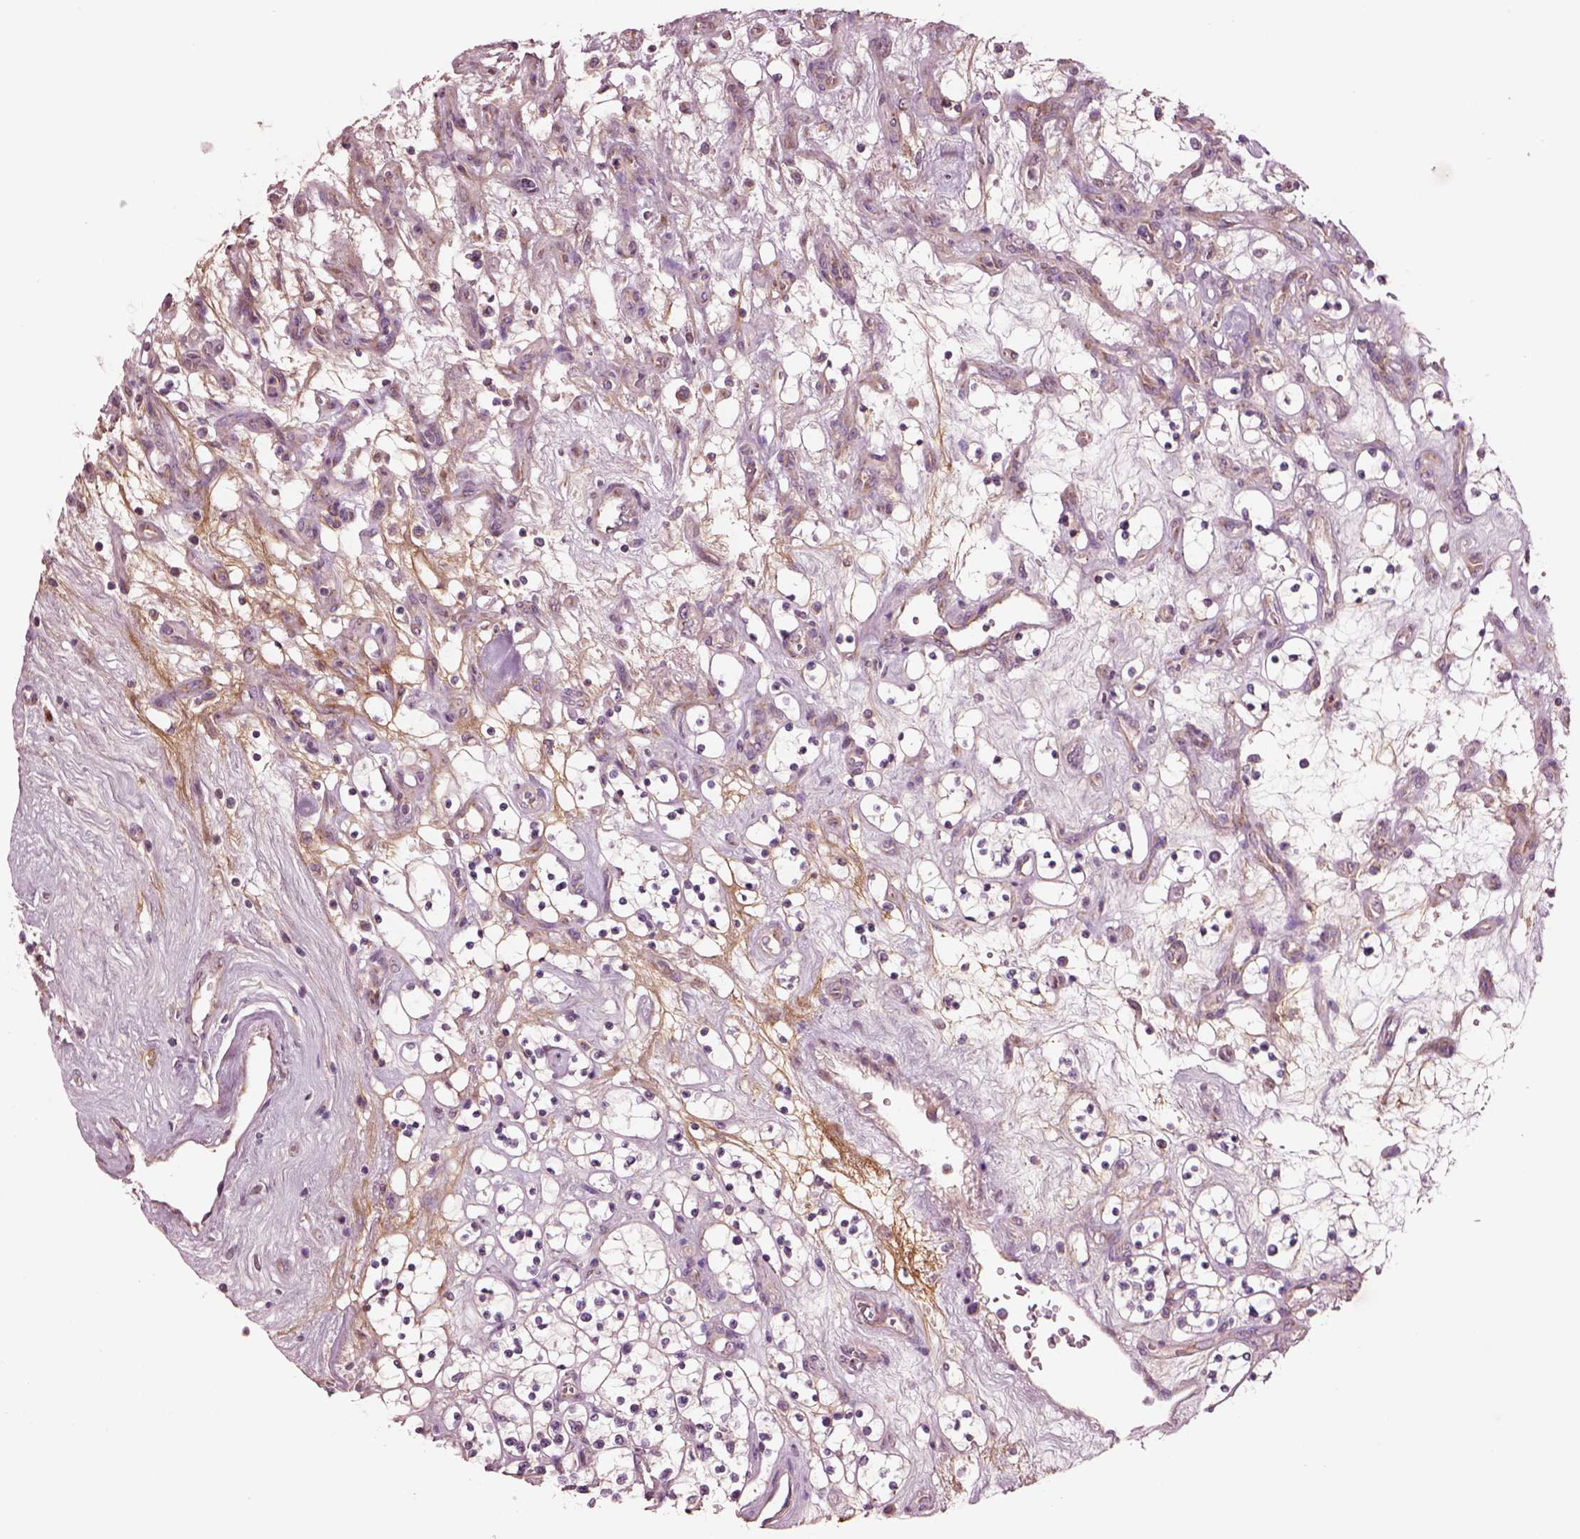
{"staining": {"intensity": "negative", "quantity": "none", "location": "none"}, "tissue": "renal cancer", "cell_type": "Tumor cells", "image_type": "cancer", "snomed": [{"axis": "morphology", "description": "Adenocarcinoma, NOS"}, {"axis": "topography", "description": "Kidney"}], "caption": "The photomicrograph demonstrates no significant staining in tumor cells of renal cancer. Brightfield microscopy of IHC stained with DAB (brown) and hematoxylin (blue), captured at high magnification.", "gene": "SEC23A", "patient": {"sex": "female", "age": 69}}